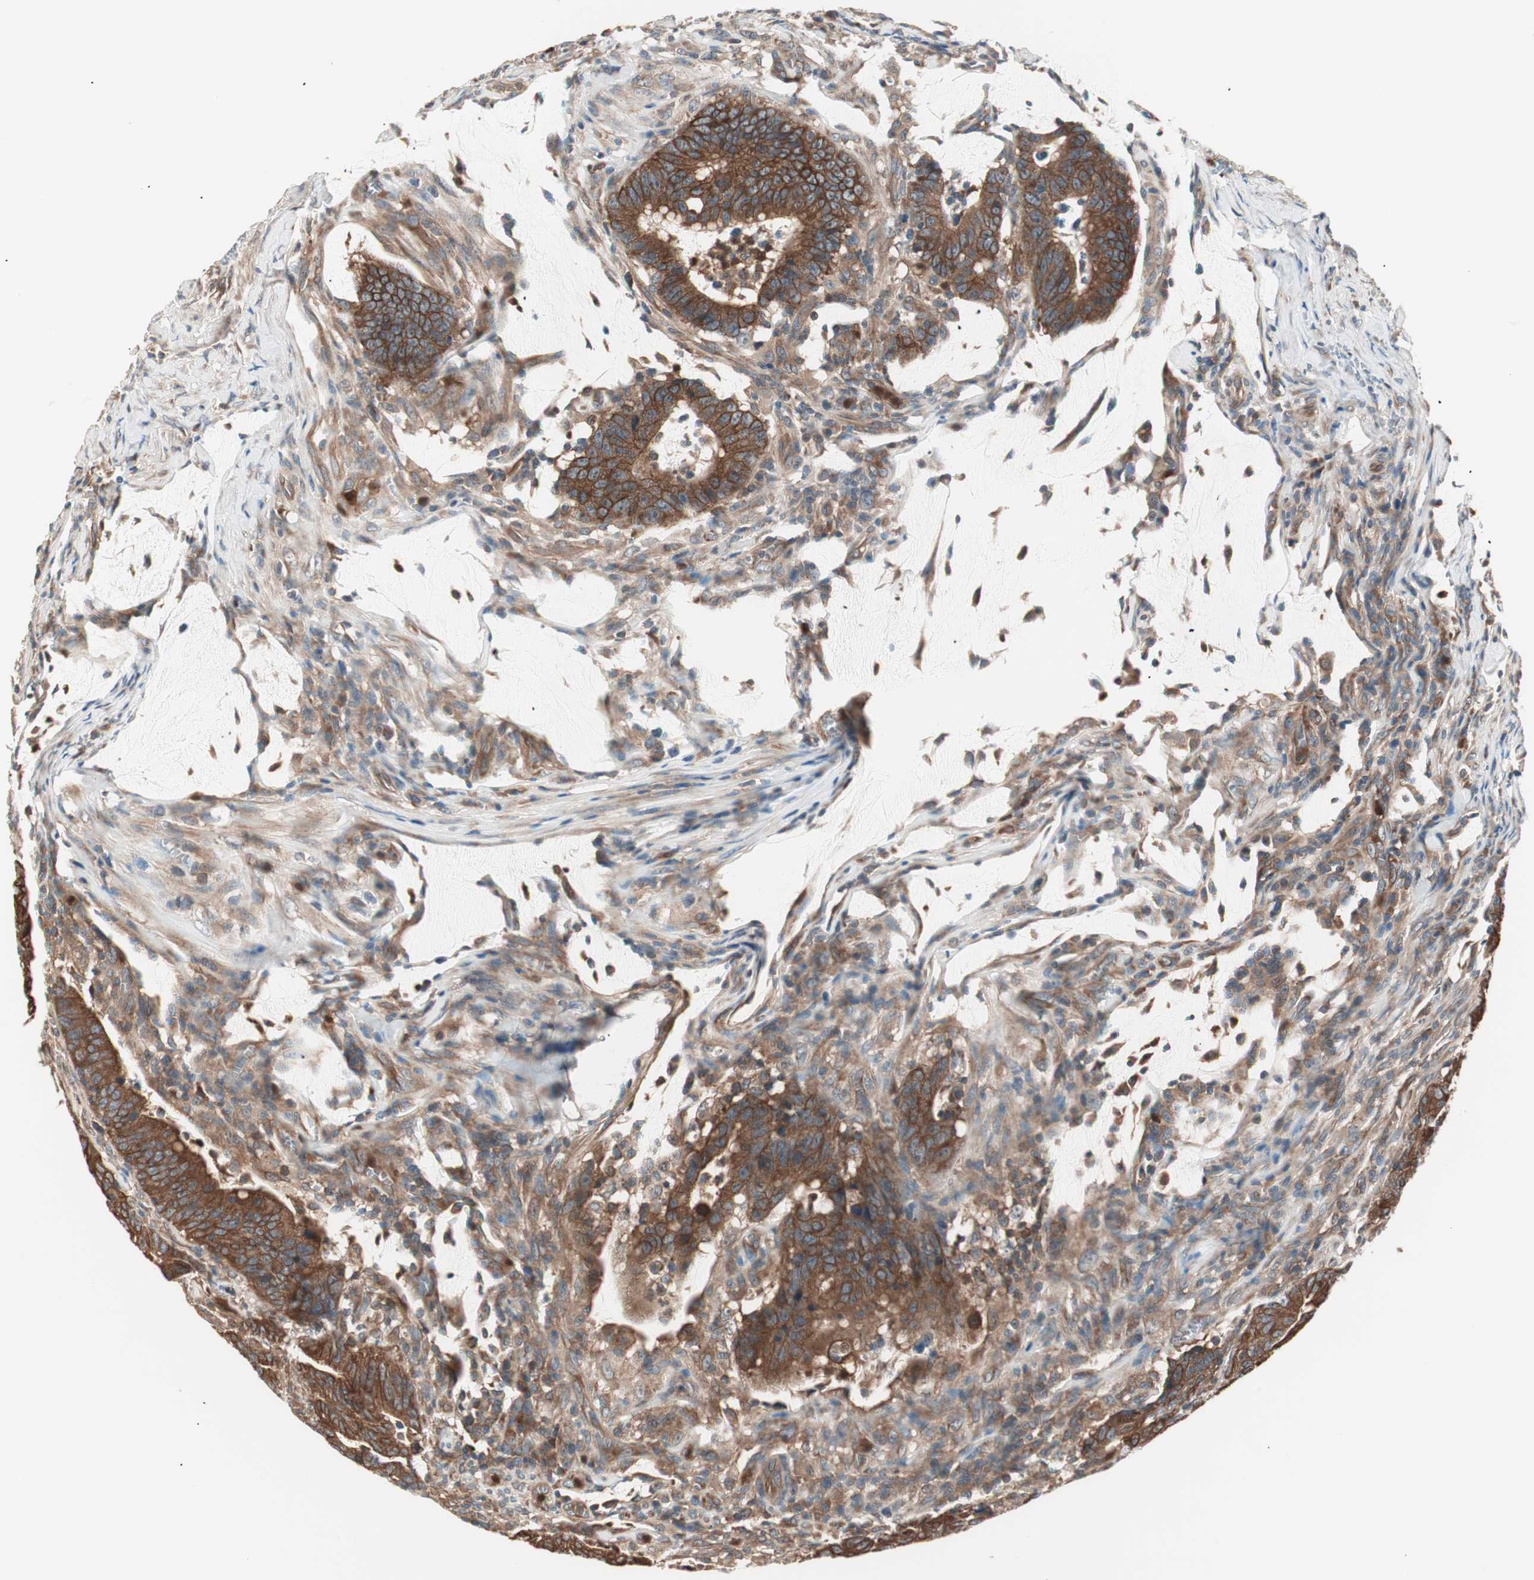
{"staining": {"intensity": "strong", "quantity": ">75%", "location": "cytoplasmic/membranous"}, "tissue": "colorectal cancer", "cell_type": "Tumor cells", "image_type": "cancer", "snomed": [{"axis": "morphology", "description": "Adenocarcinoma, NOS"}, {"axis": "topography", "description": "Colon"}], "caption": "Immunohistochemistry (IHC) of human adenocarcinoma (colorectal) reveals high levels of strong cytoplasmic/membranous staining in about >75% of tumor cells.", "gene": "TSG101", "patient": {"sex": "male", "age": 45}}